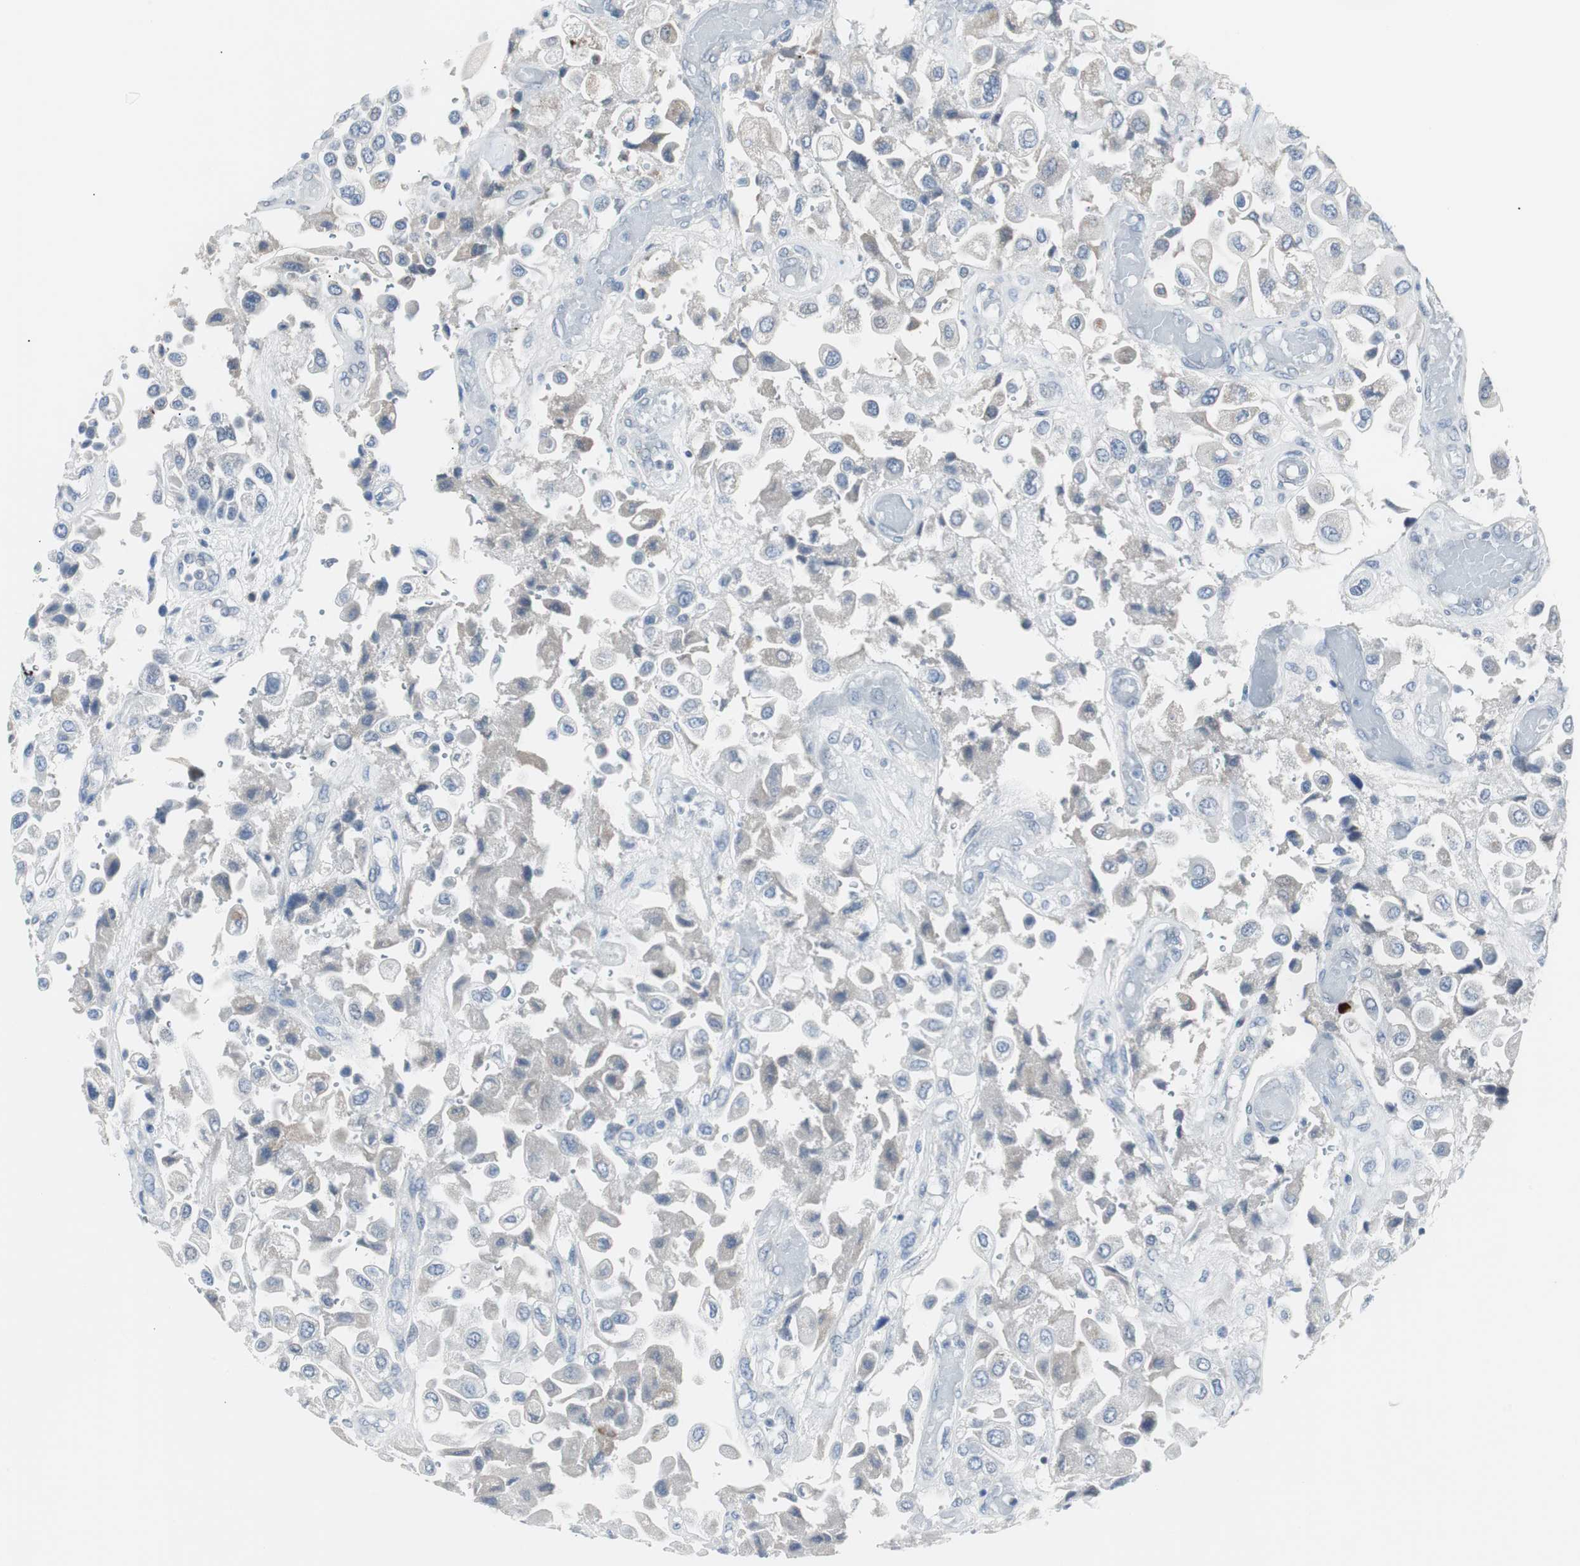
{"staining": {"intensity": "negative", "quantity": "none", "location": "none"}, "tissue": "urothelial cancer", "cell_type": "Tumor cells", "image_type": "cancer", "snomed": [{"axis": "morphology", "description": "Urothelial carcinoma, High grade"}, {"axis": "topography", "description": "Urinary bladder"}], "caption": "The immunohistochemistry histopathology image has no significant staining in tumor cells of urothelial cancer tissue. (Brightfield microscopy of DAB (3,3'-diaminobenzidine) immunohistochemistry (IHC) at high magnification).", "gene": "SOX30", "patient": {"sex": "female", "age": 64}}